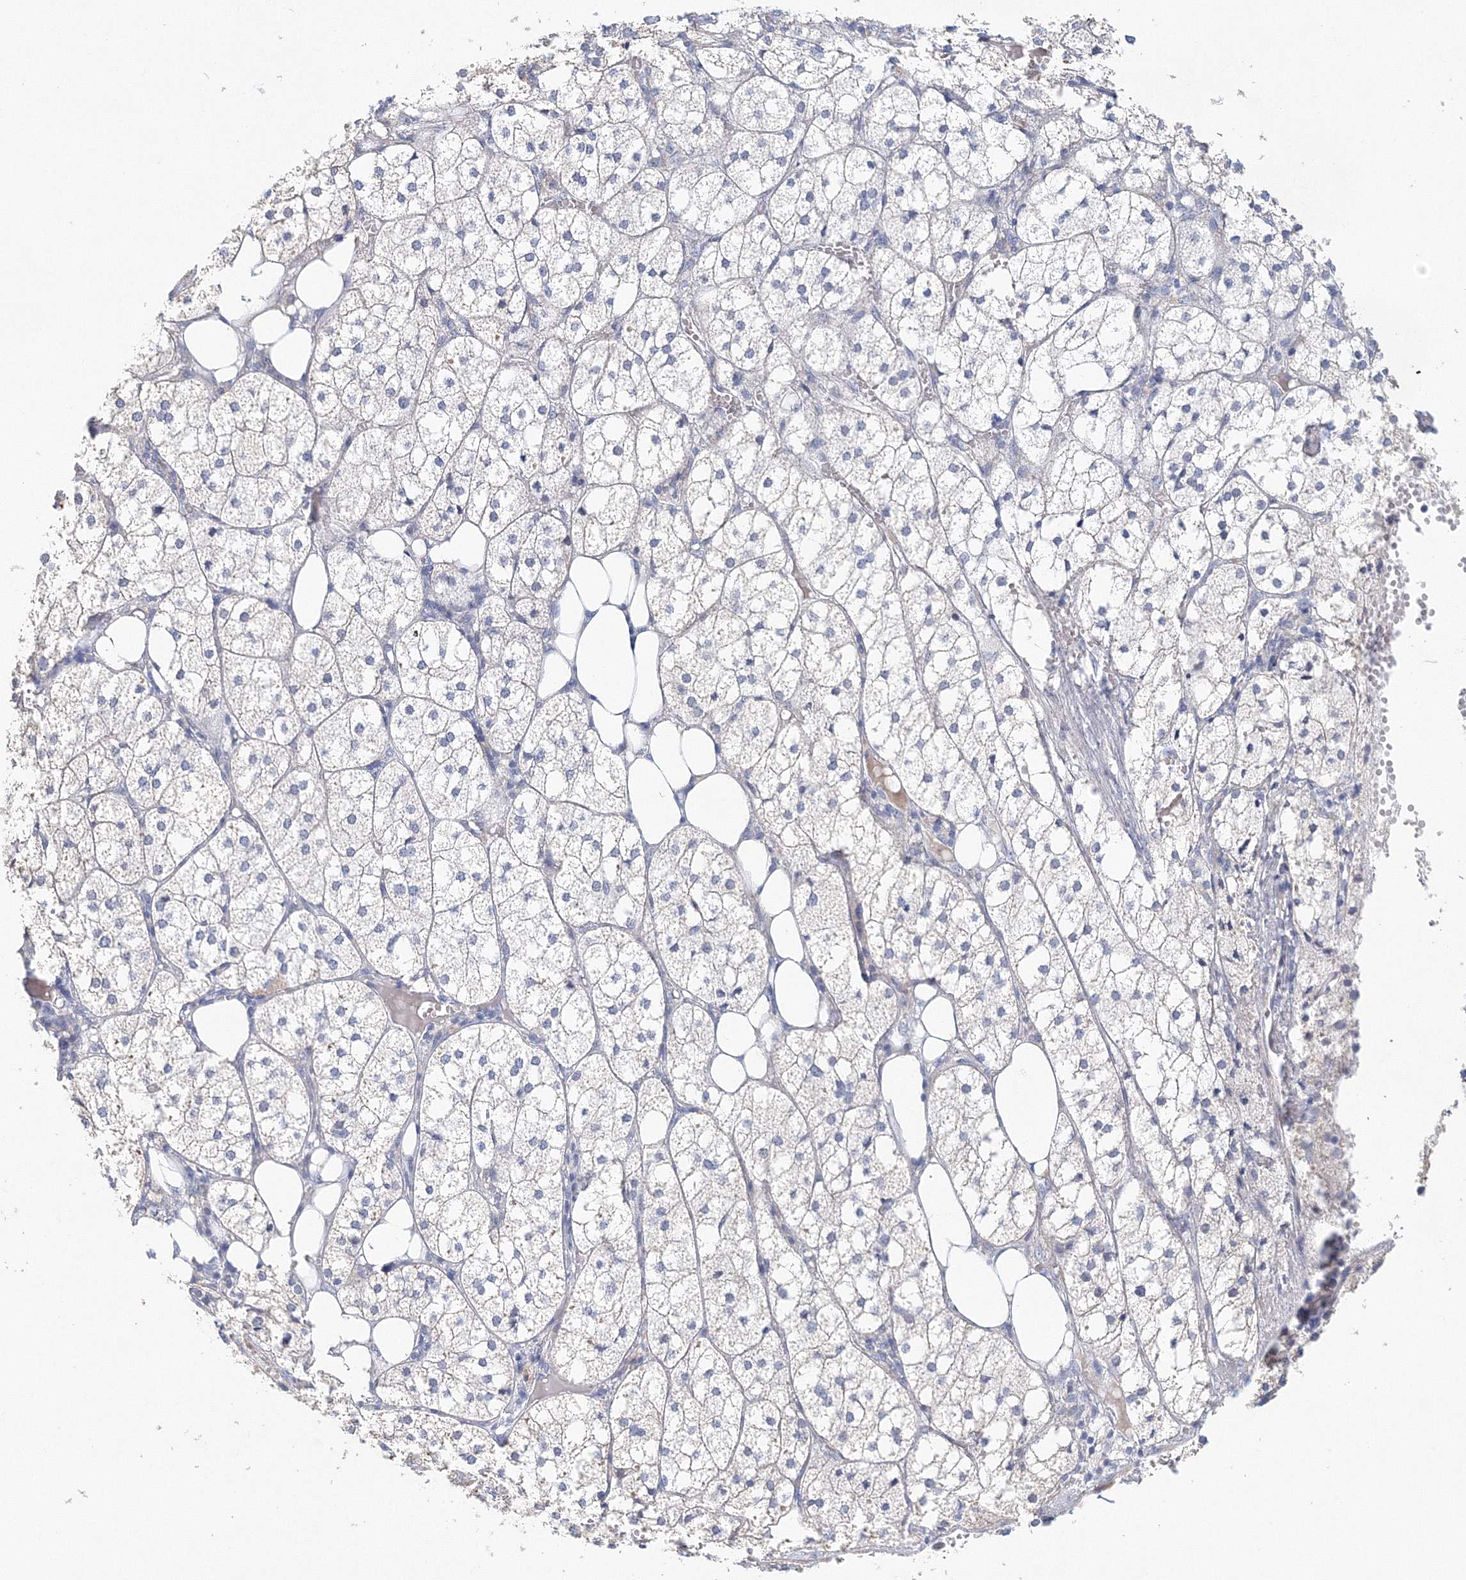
{"staining": {"intensity": "negative", "quantity": "none", "location": "none"}, "tissue": "adrenal gland", "cell_type": "Glandular cells", "image_type": "normal", "snomed": [{"axis": "morphology", "description": "Normal tissue, NOS"}, {"axis": "topography", "description": "Adrenal gland"}], "caption": "A micrograph of adrenal gland stained for a protein reveals no brown staining in glandular cells. Brightfield microscopy of immunohistochemistry (IHC) stained with DAB (3,3'-diaminobenzidine) (brown) and hematoxylin (blue), captured at high magnification.", "gene": "LRRIQ4", "patient": {"sex": "female", "age": 61}}